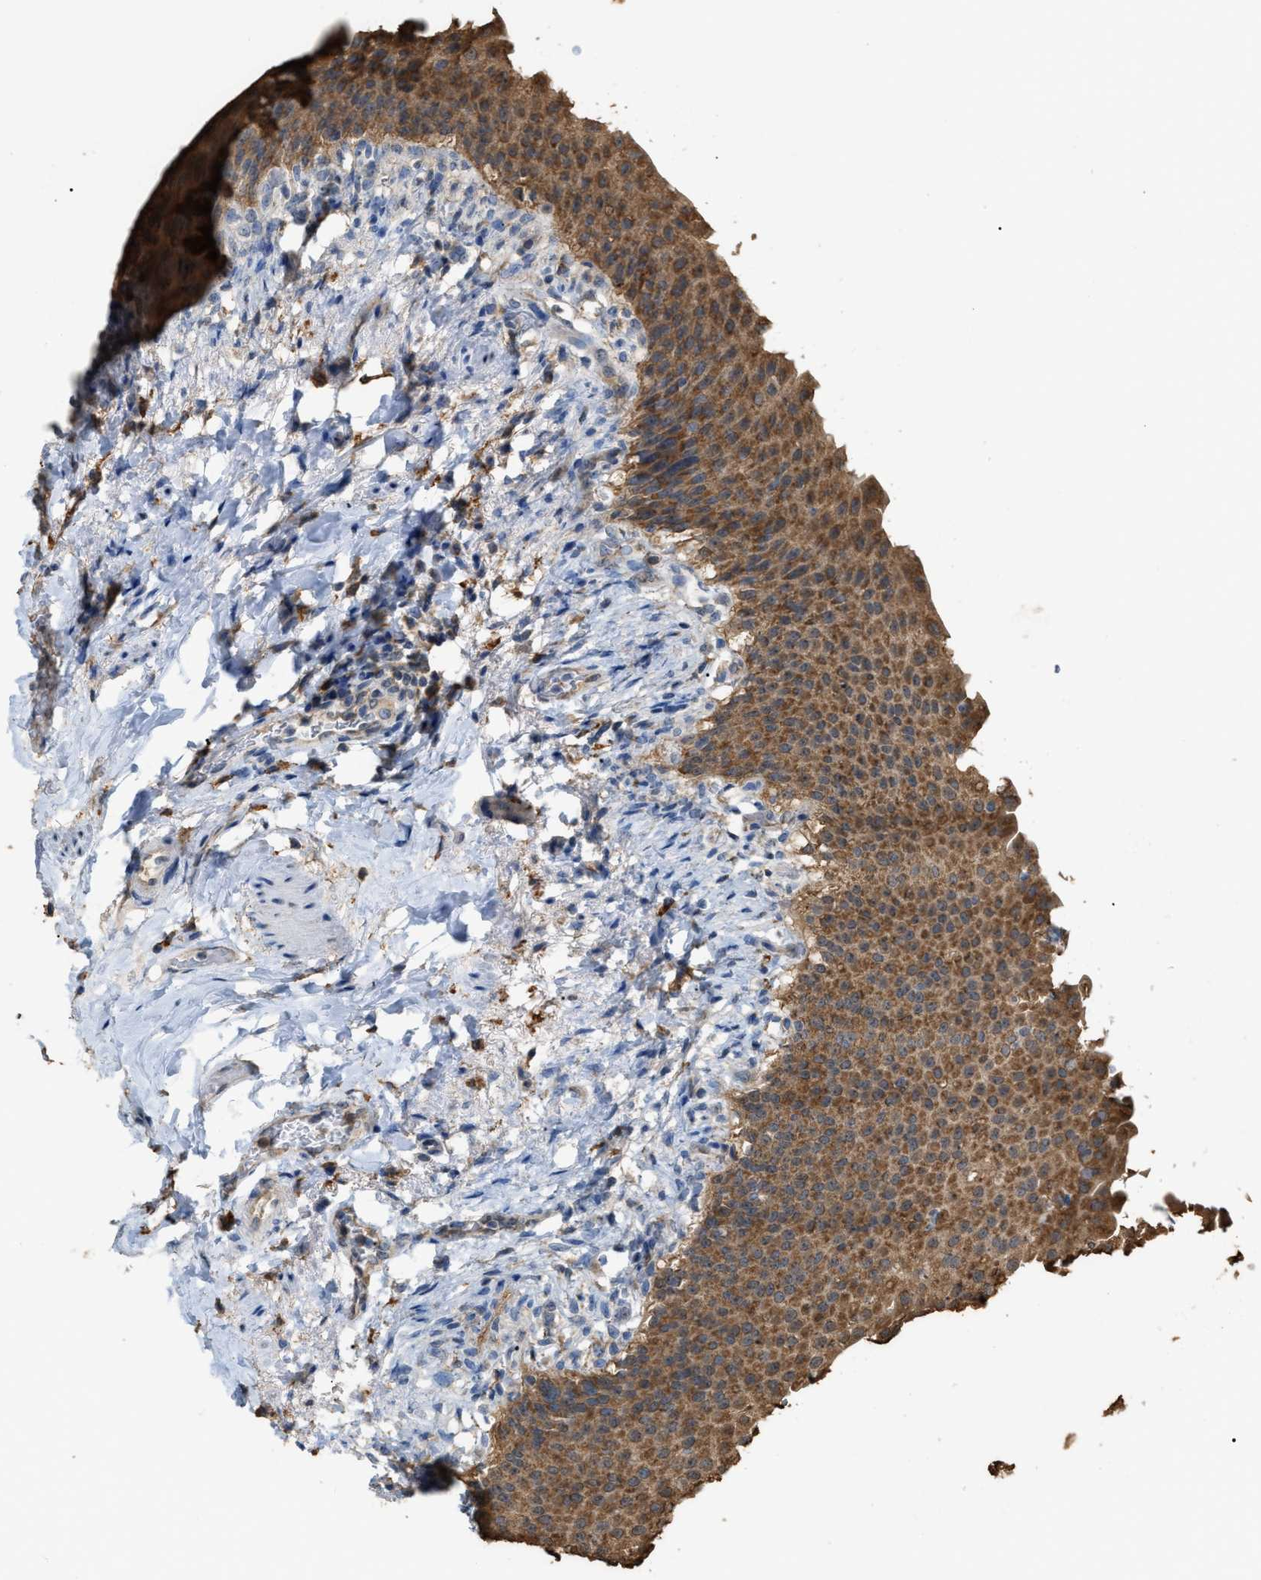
{"staining": {"intensity": "strong", "quantity": ">75%", "location": "cytoplasmic/membranous"}, "tissue": "urinary bladder", "cell_type": "Urothelial cells", "image_type": "normal", "snomed": [{"axis": "morphology", "description": "Normal tissue, NOS"}, {"axis": "topography", "description": "Urinary bladder"}], "caption": "Protein staining reveals strong cytoplasmic/membranous staining in approximately >75% of urothelial cells in normal urinary bladder. (DAB IHC, brown staining for protein, blue staining for nuclei).", "gene": "GCN1", "patient": {"sex": "female", "age": 60}}